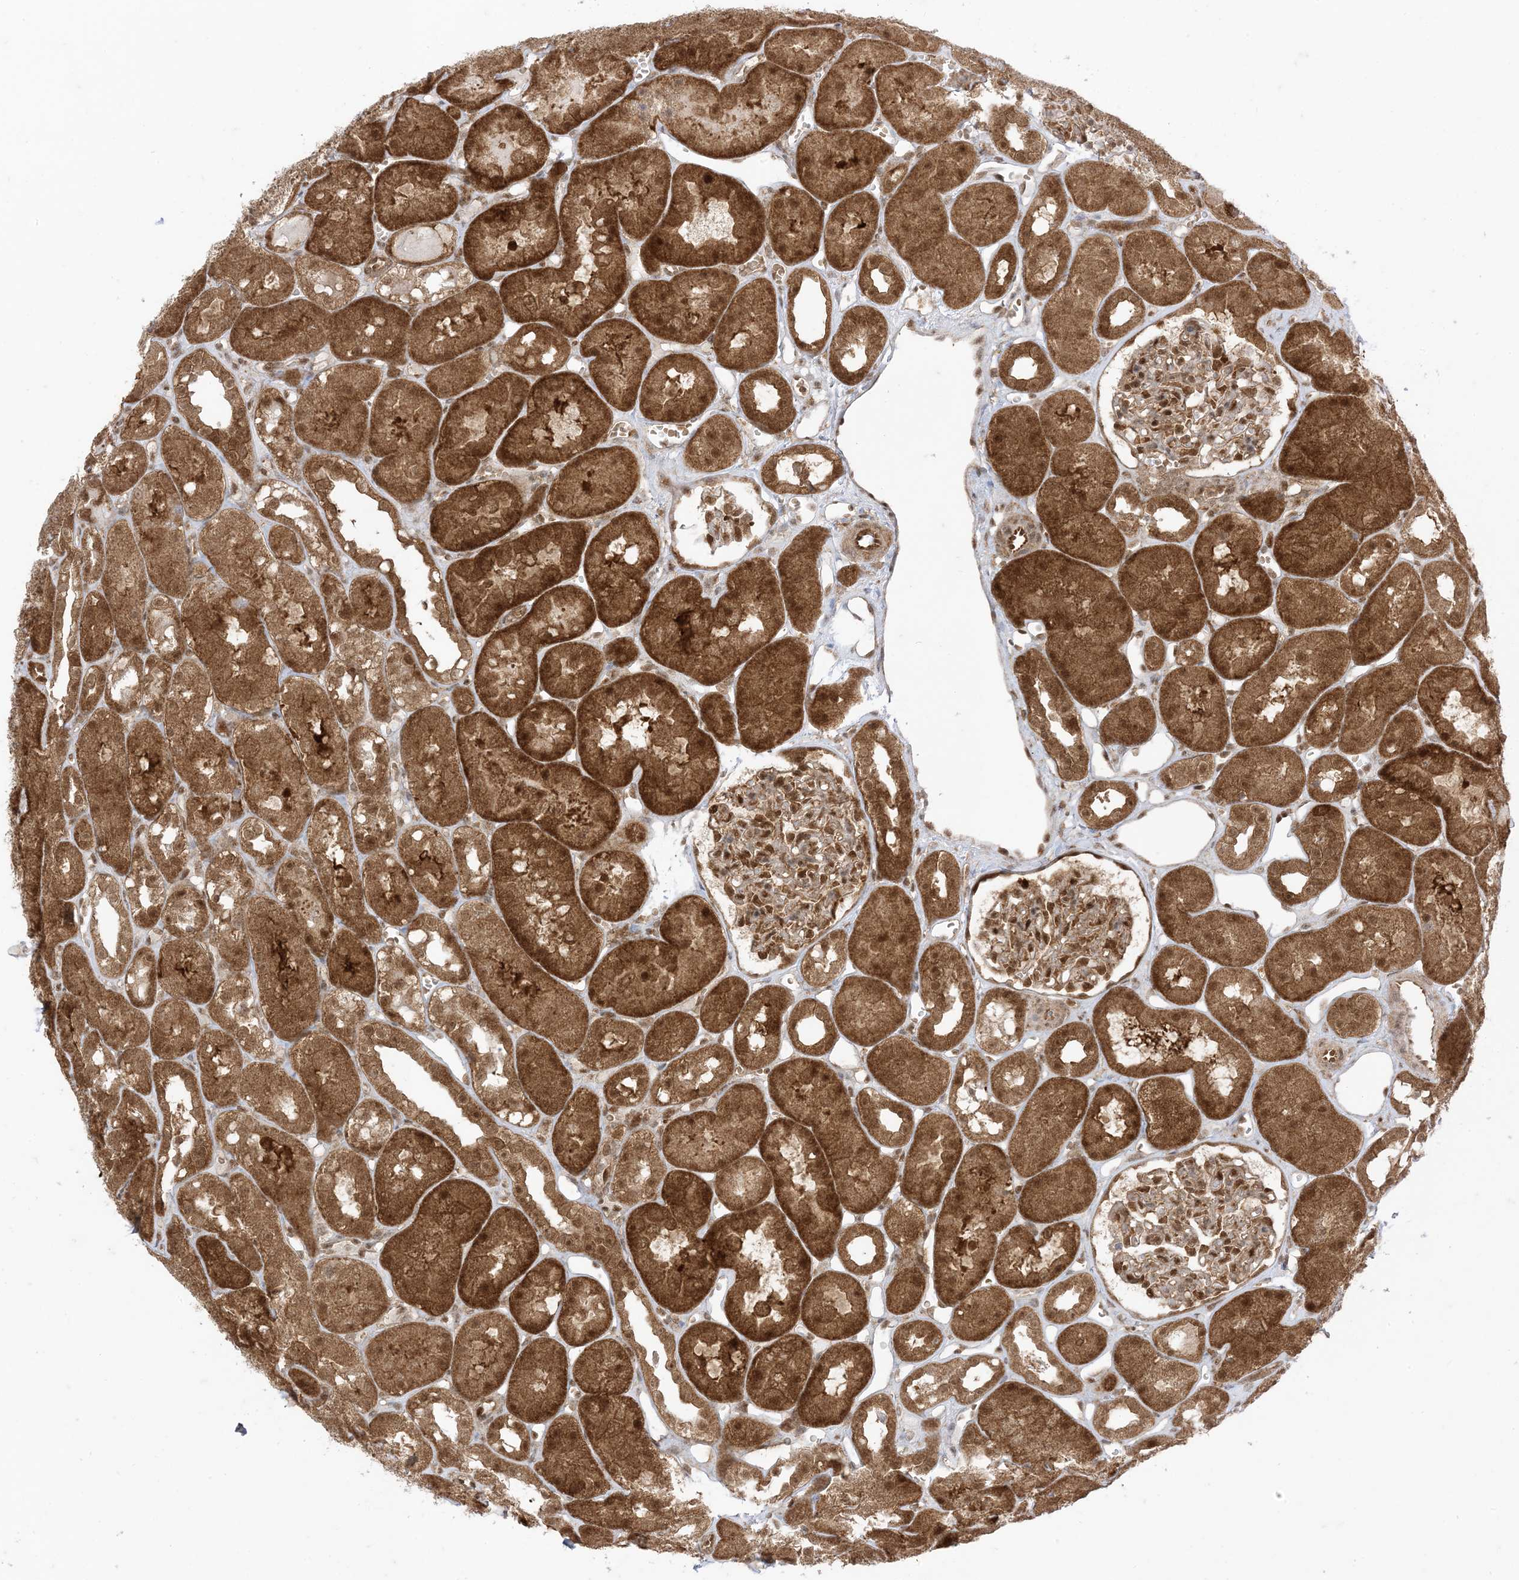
{"staining": {"intensity": "moderate", "quantity": "25%-75%", "location": "nuclear"}, "tissue": "kidney", "cell_type": "Cells in glomeruli", "image_type": "normal", "snomed": [{"axis": "morphology", "description": "Normal tissue, NOS"}, {"axis": "topography", "description": "Kidney"}], "caption": "The micrograph demonstrates immunohistochemical staining of normal kidney. There is moderate nuclear staining is appreciated in about 25%-75% of cells in glomeruli.", "gene": "PTPA", "patient": {"sex": "male", "age": 16}}